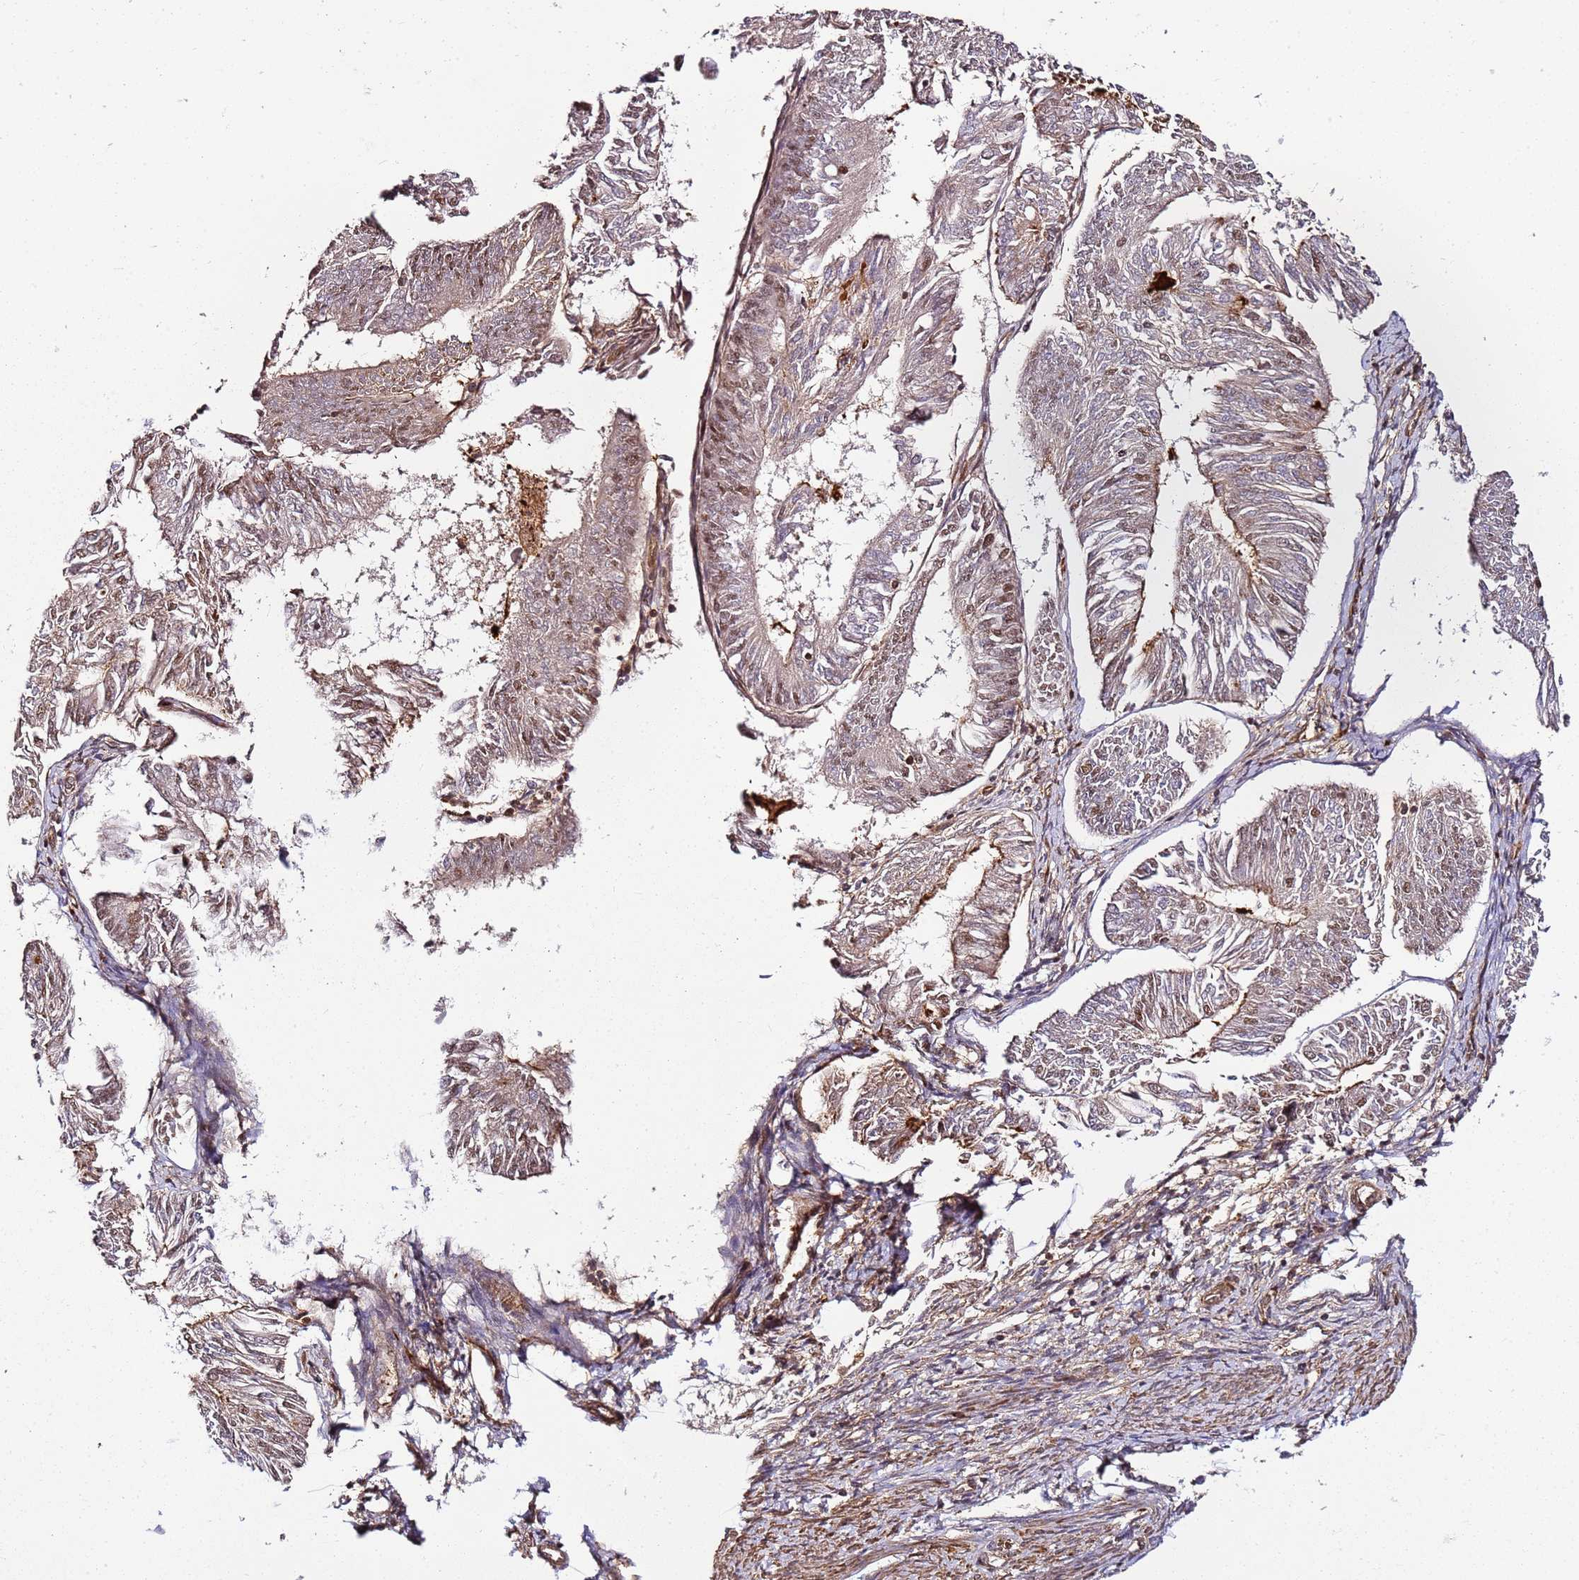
{"staining": {"intensity": "weak", "quantity": "25%-75%", "location": "nuclear"}, "tissue": "endometrial cancer", "cell_type": "Tumor cells", "image_type": "cancer", "snomed": [{"axis": "morphology", "description": "Adenocarcinoma, NOS"}, {"axis": "topography", "description": "Endometrium"}], "caption": "Adenocarcinoma (endometrial) was stained to show a protein in brown. There is low levels of weak nuclear expression in approximately 25%-75% of tumor cells.", "gene": "CCNYL1", "patient": {"sex": "female", "age": 58}}